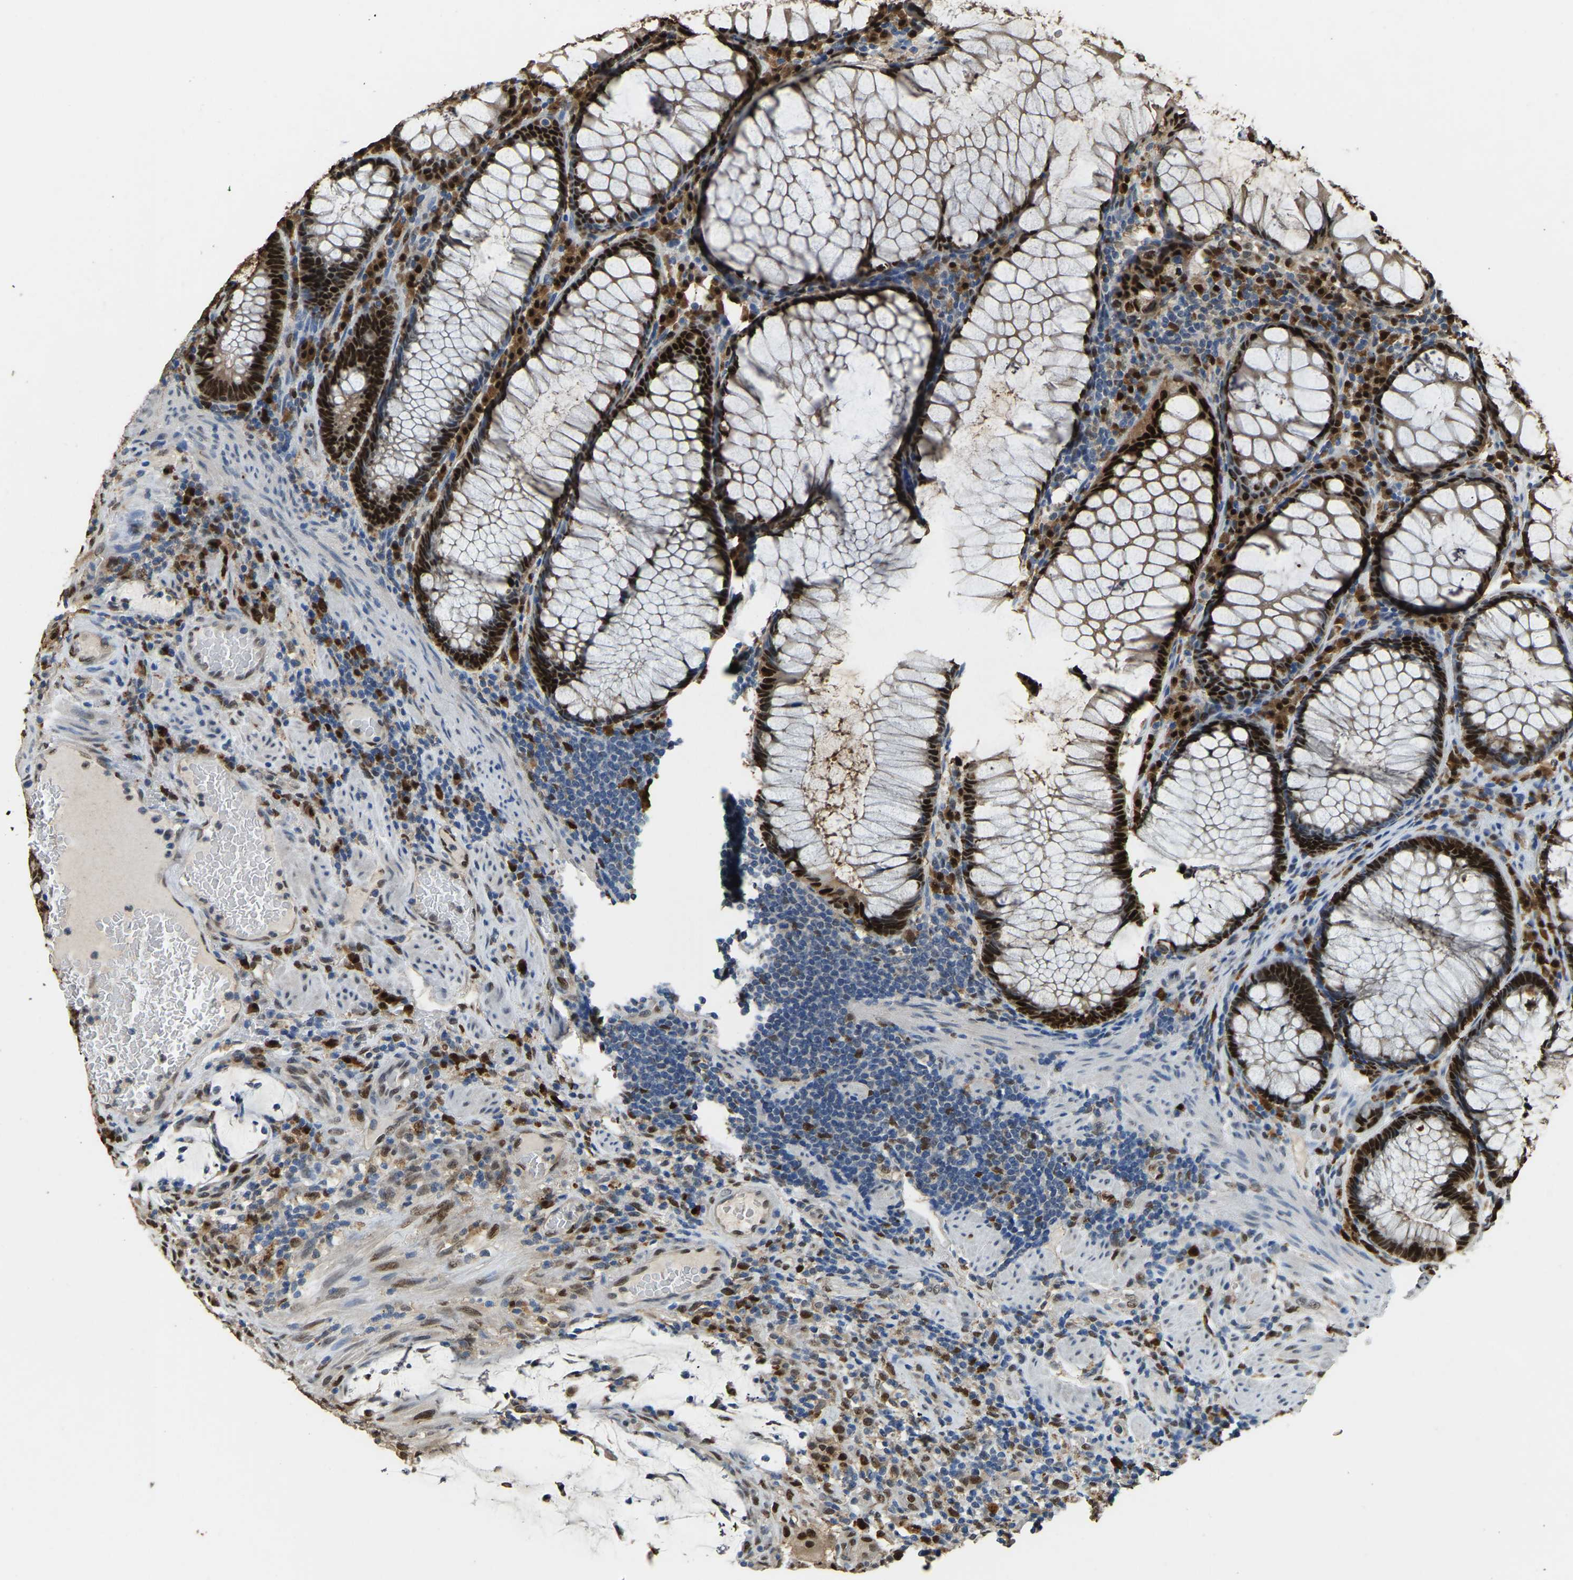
{"staining": {"intensity": "strong", "quantity": ">75%", "location": "cytoplasmic/membranous,nuclear"}, "tissue": "colorectal cancer", "cell_type": "Tumor cells", "image_type": "cancer", "snomed": [{"axis": "morphology", "description": "Normal tissue, NOS"}, {"axis": "morphology", "description": "Adenocarcinoma, NOS"}, {"axis": "topography", "description": "Rectum"}, {"axis": "topography", "description": "Peripheral nerve tissue"}], "caption": "Immunohistochemical staining of colorectal cancer (adenocarcinoma) reveals high levels of strong cytoplasmic/membranous and nuclear positivity in approximately >75% of tumor cells.", "gene": "NANS", "patient": {"sex": "male", "age": 92}}